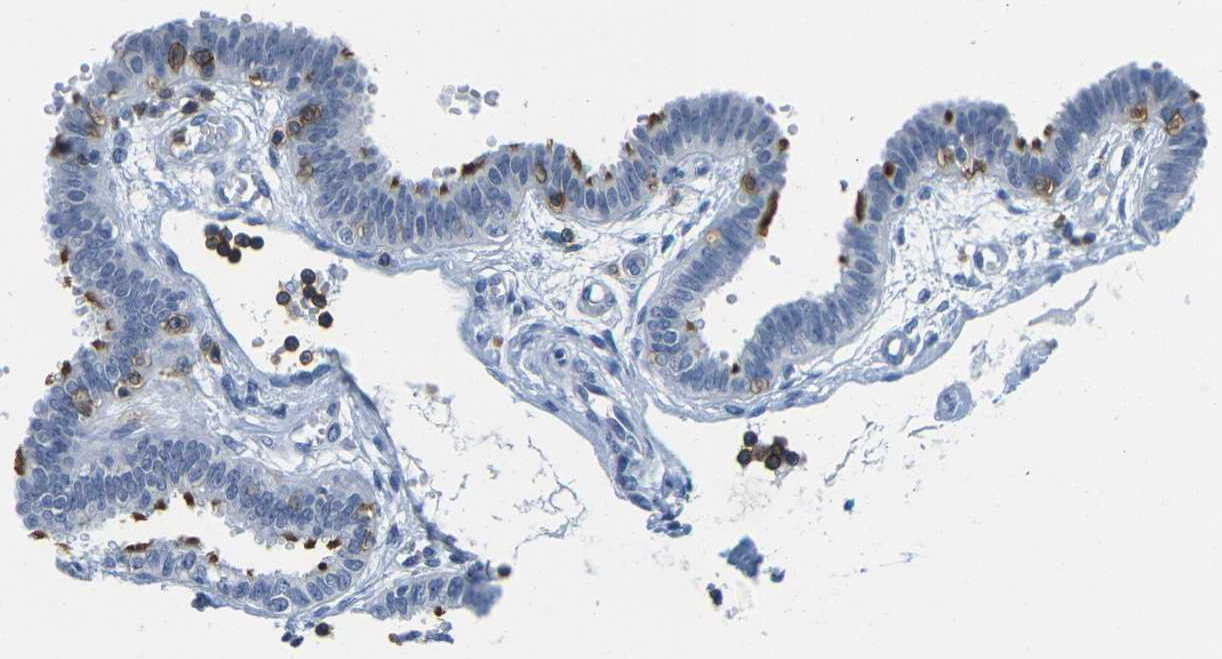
{"staining": {"intensity": "strong", "quantity": "25%-75%", "location": "cytoplasmic/membranous"}, "tissue": "fallopian tube", "cell_type": "Glandular cells", "image_type": "normal", "snomed": [{"axis": "morphology", "description": "Normal tissue, NOS"}, {"axis": "topography", "description": "Fallopian tube"}], "caption": "Immunohistochemical staining of benign fallopian tube demonstrates 25%-75% levels of strong cytoplasmic/membranous protein expression in approximately 25%-75% of glandular cells.", "gene": "CD3D", "patient": {"sex": "female", "age": 32}}